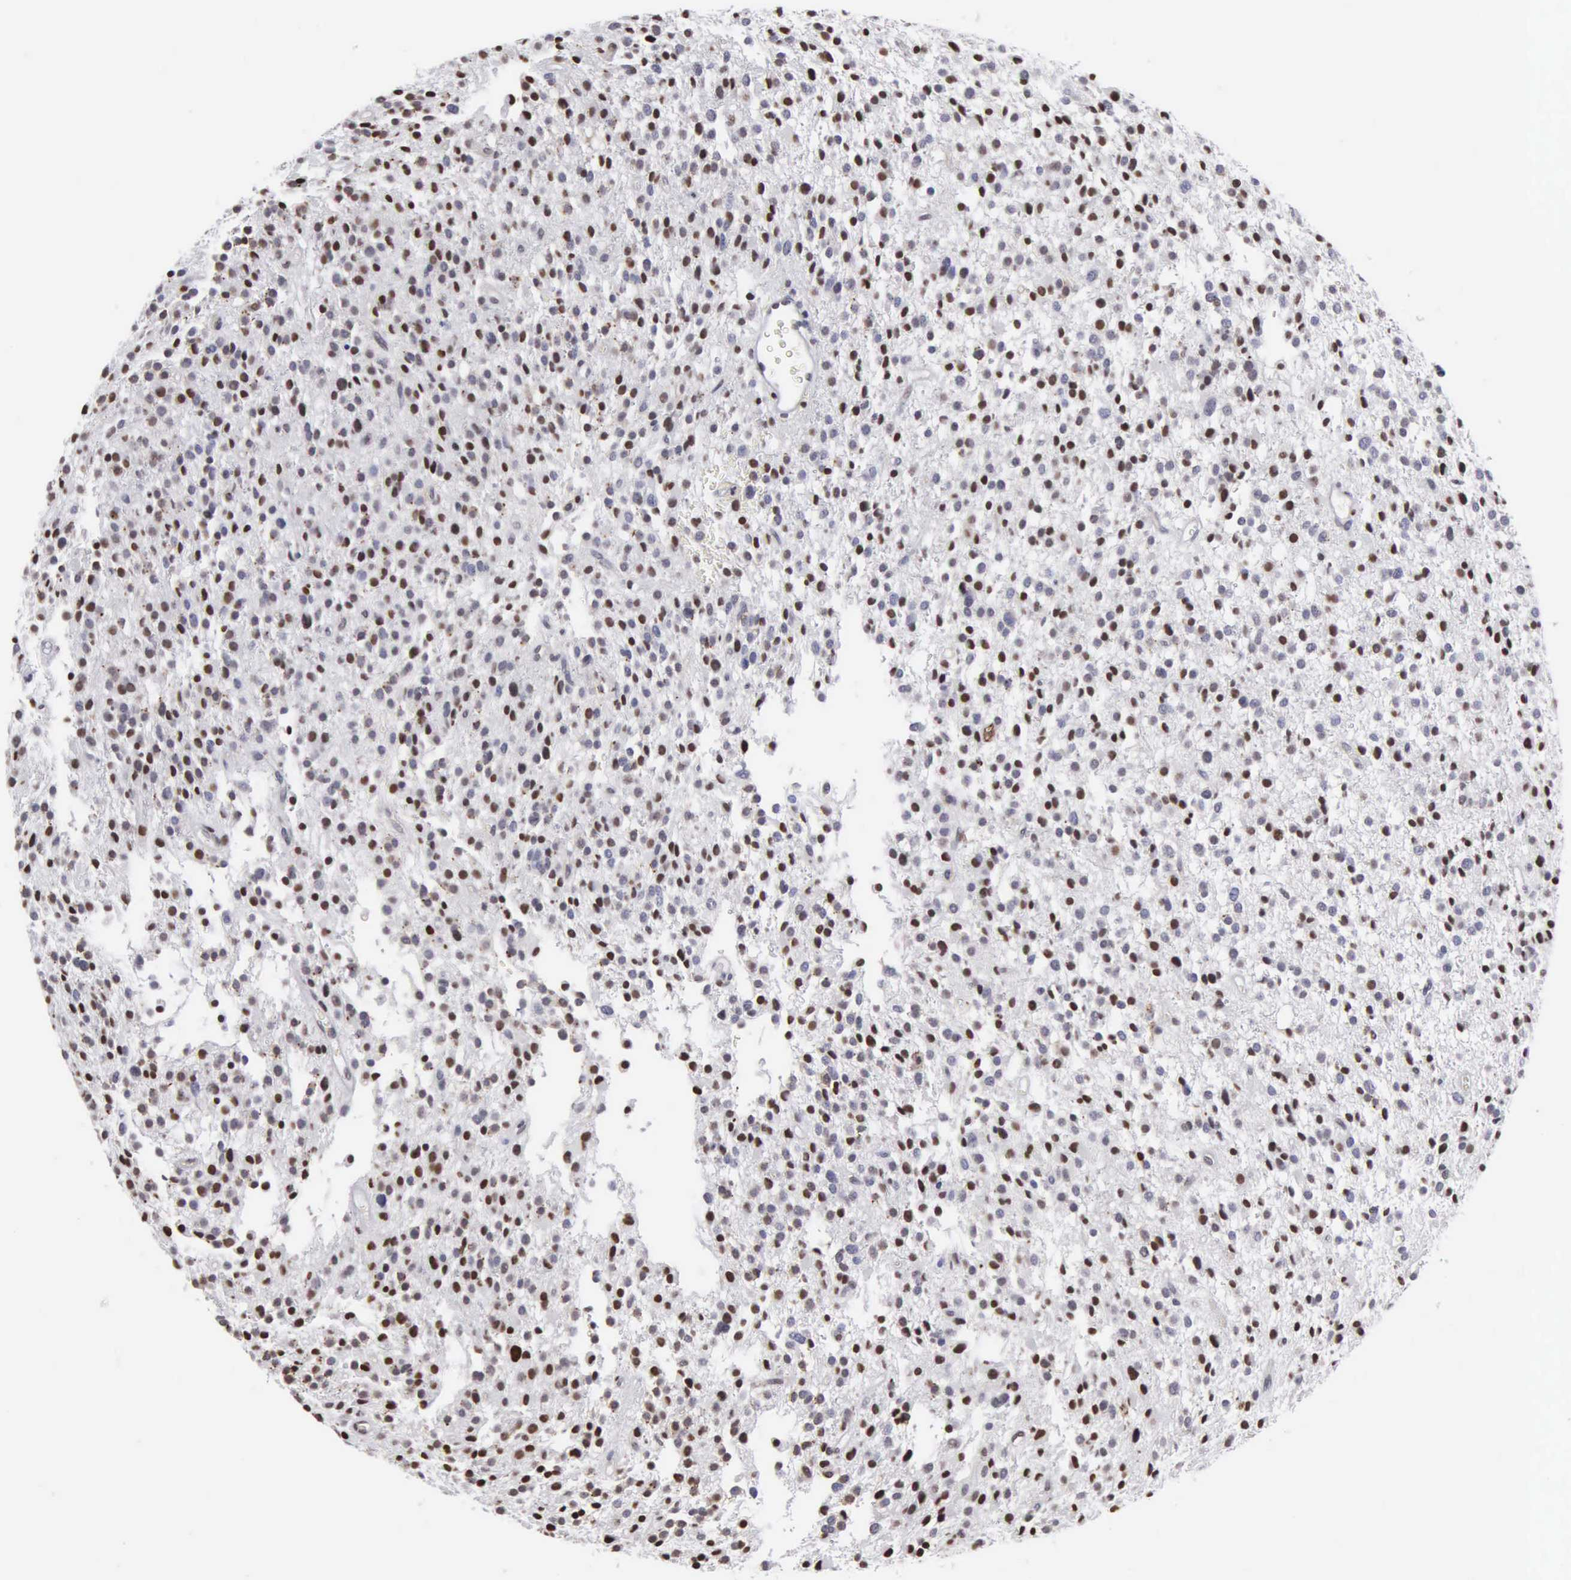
{"staining": {"intensity": "moderate", "quantity": "25%-75%", "location": "nuclear"}, "tissue": "glioma", "cell_type": "Tumor cells", "image_type": "cancer", "snomed": [{"axis": "morphology", "description": "Glioma, malignant, Low grade"}, {"axis": "topography", "description": "Brain"}], "caption": "This photomicrograph shows immunohistochemistry staining of malignant low-grade glioma, with medium moderate nuclear positivity in approximately 25%-75% of tumor cells.", "gene": "CCNG1", "patient": {"sex": "female", "age": 36}}